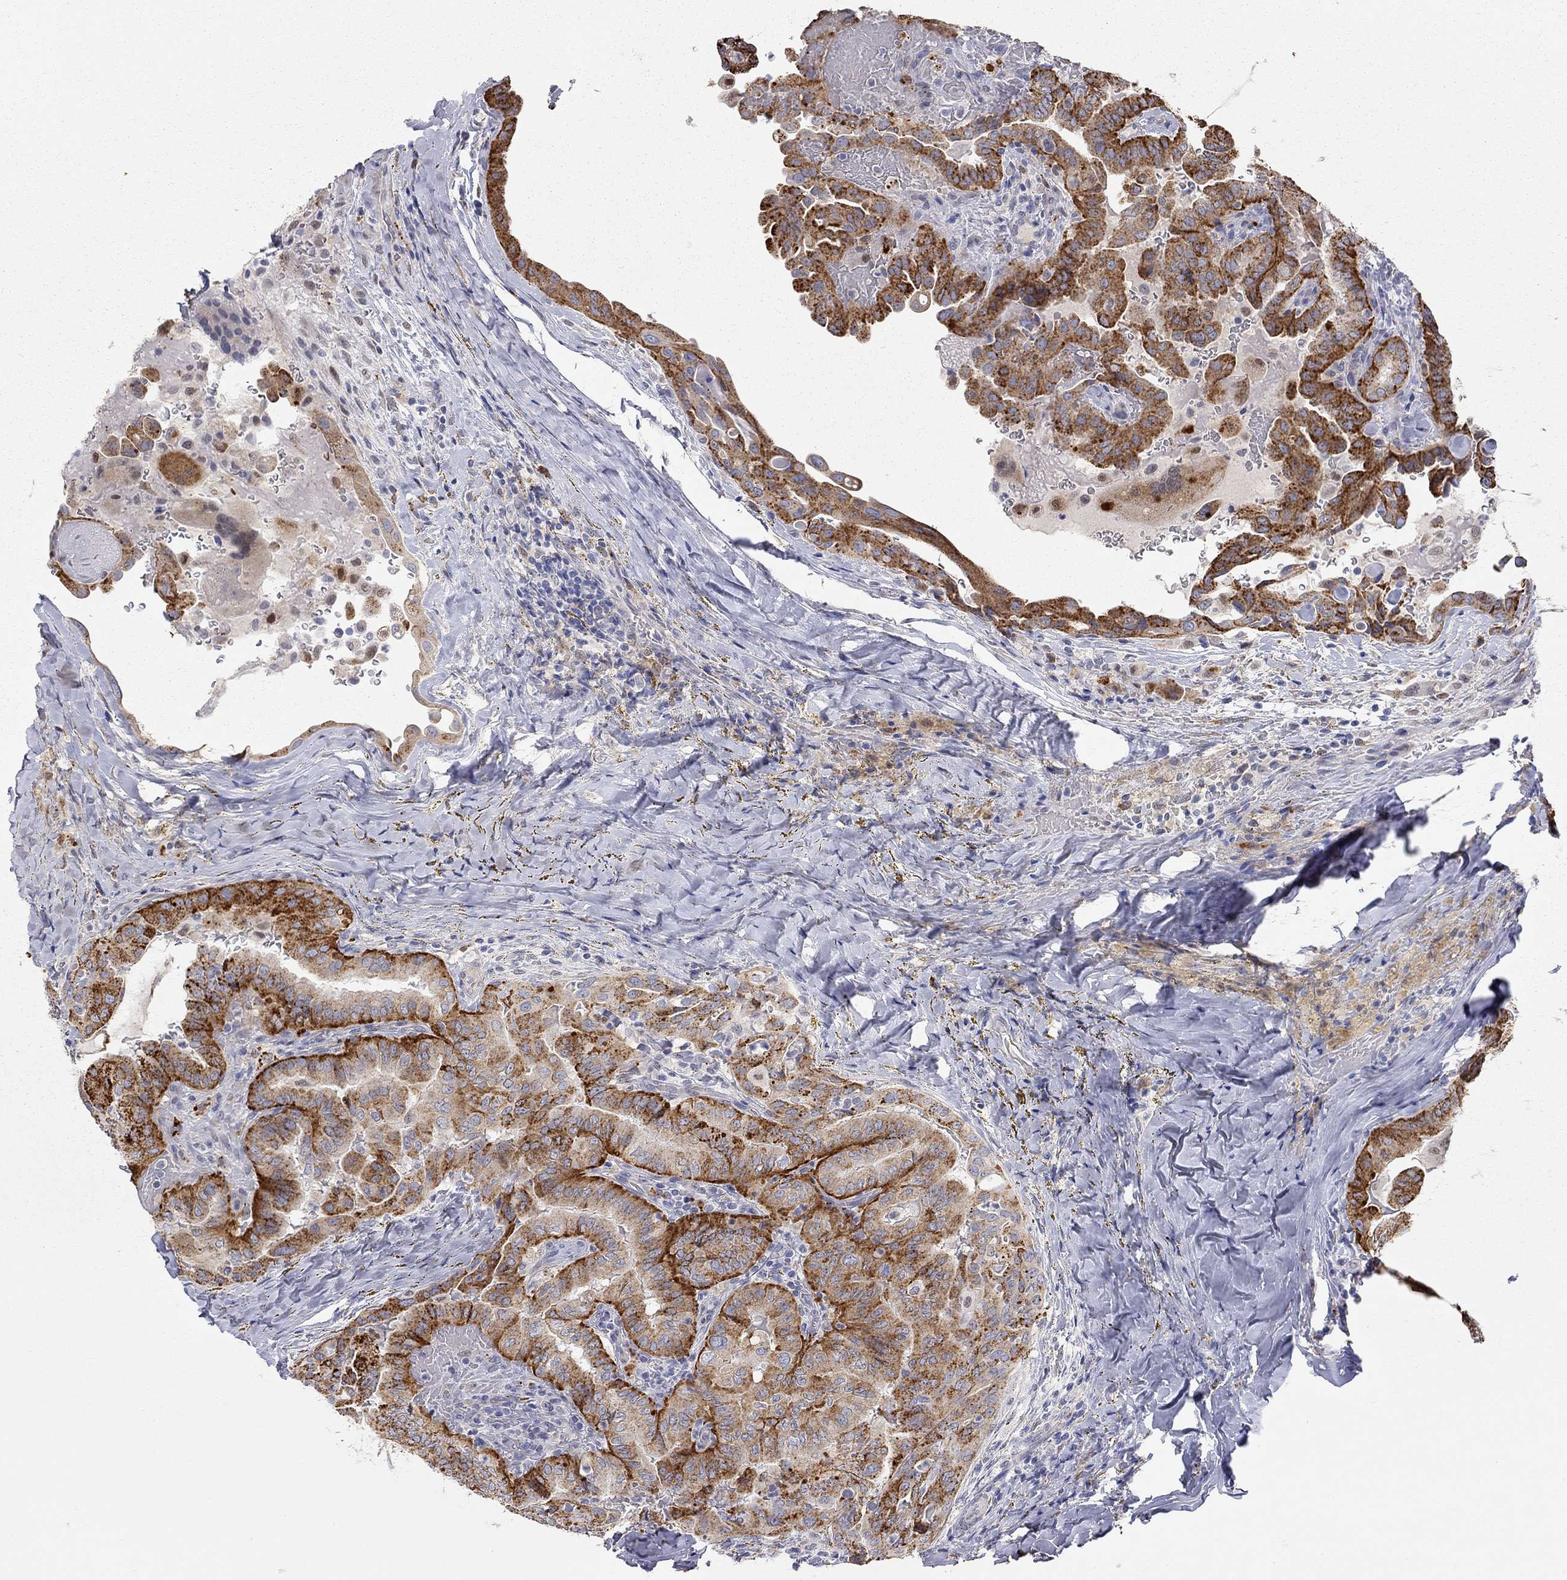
{"staining": {"intensity": "strong", "quantity": ">75%", "location": "cytoplasmic/membranous"}, "tissue": "thyroid cancer", "cell_type": "Tumor cells", "image_type": "cancer", "snomed": [{"axis": "morphology", "description": "Papillary adenocarcinoma, NOS"}, {"axis": "topography", "description": "Thyroid gland"}], "caption": "DAB (3,3'-diaminobenzidine) immunohistochemical staining of human thyroid cancer (papillary adenocarcinoma) exhibits strong cytoplasmic/membranous protein expression in approximately >75% of tumor cells.", "gene": "PAPSS2", "patient": {"sex": "female", "age": 68}}